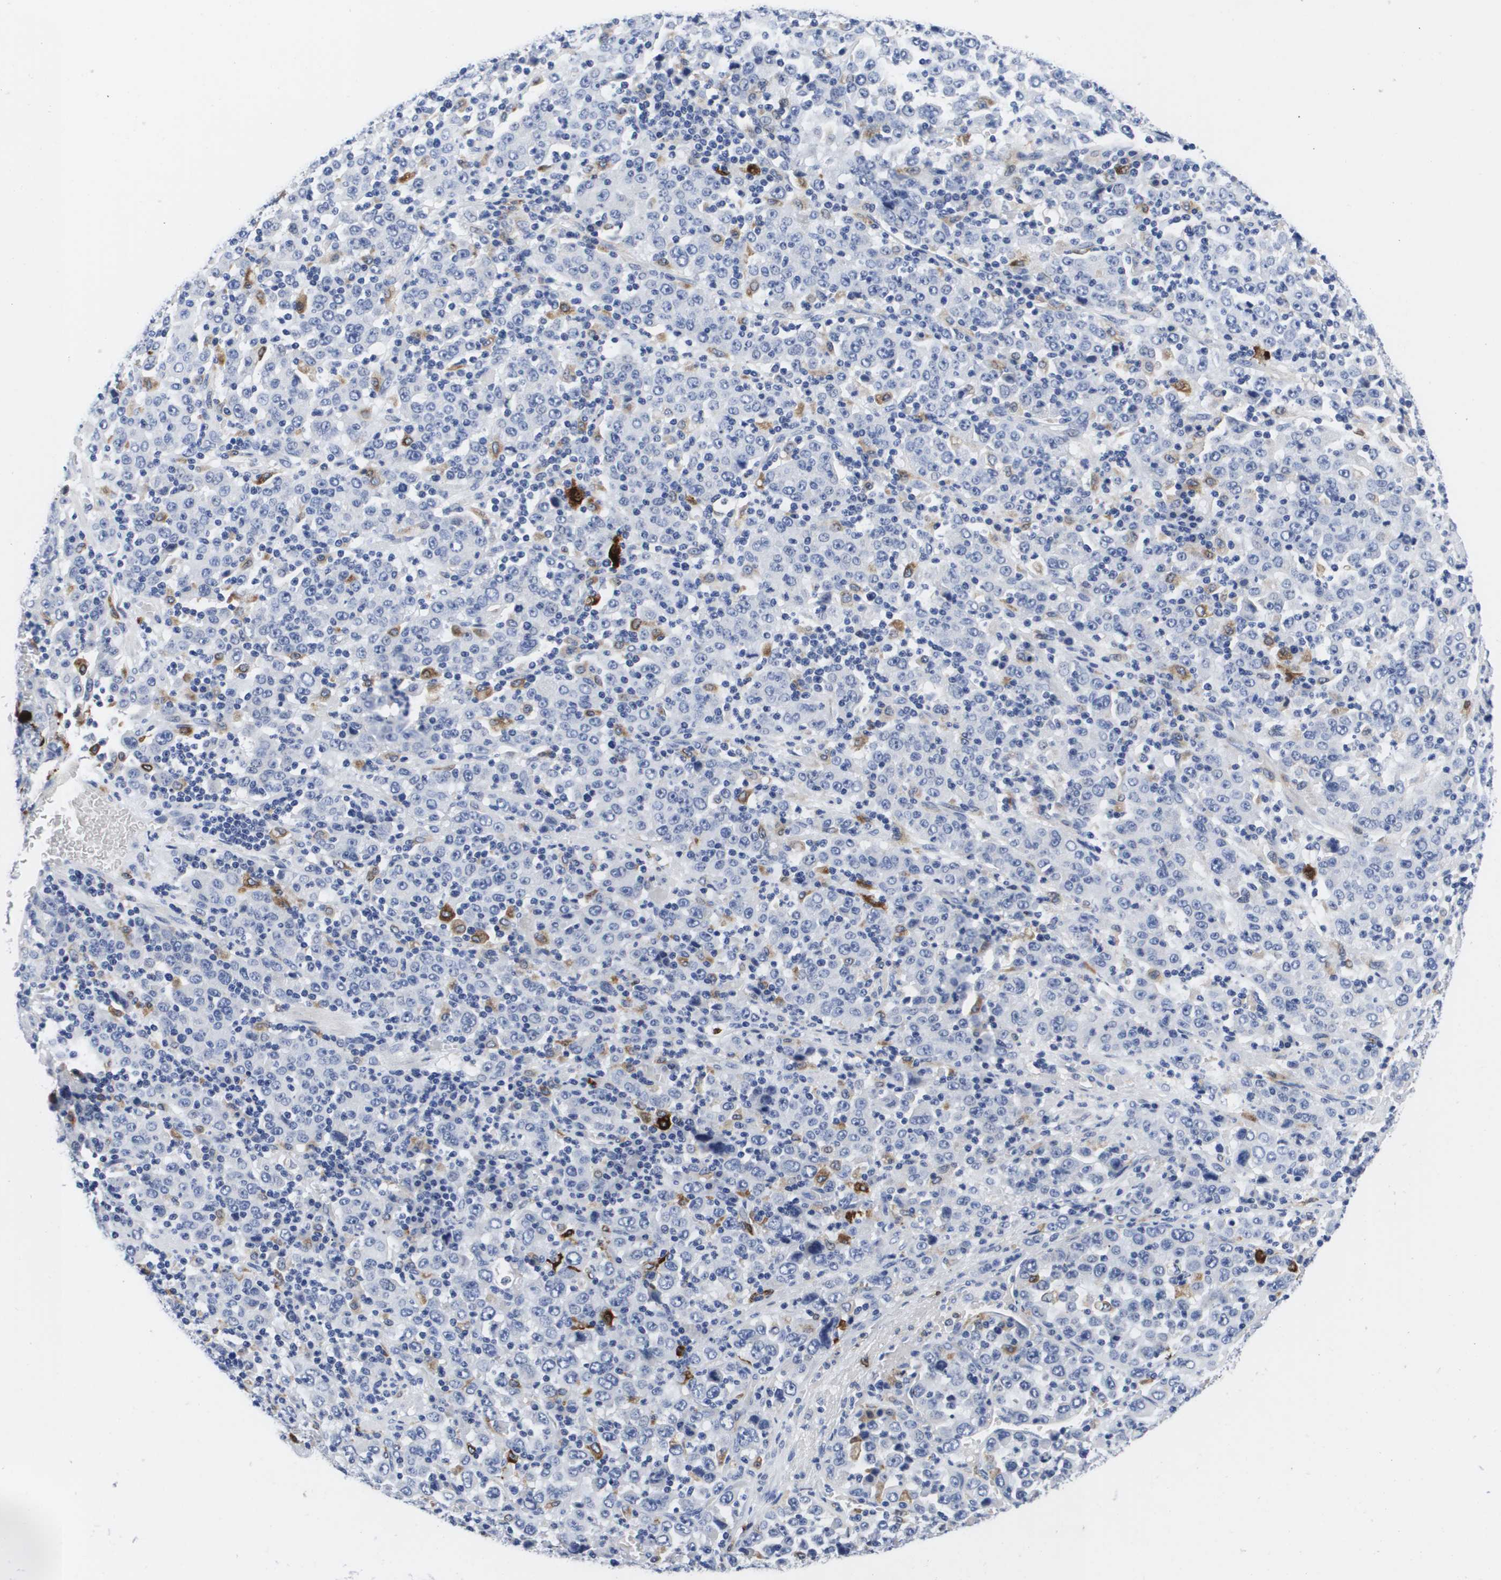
{"staining": {"intensity": "negative", "quantity": "none", "location": "none"}, "tissue": "stomach cancer", "cell_type": "Tumor cells", "image_type": "cancer", "snomed": [{"axis": "morphology", "description": "Normal tissue, NOS"}, {"axis": "morphology", "description": "Adenocarcinoma, NOS"}, {"axis": "topography", "description": "Stomach, upper"}, {"axis": "topography", "description": "Stomach"}], "caption": "Immunohistochemical staining of stomach cancer (adenocarcinoma) demonstrates no significant staining in tumor cells. (DAB IHC, high magnification).", "gene": "HMOX1", "patient": {"sex": "male", "age": 59}}